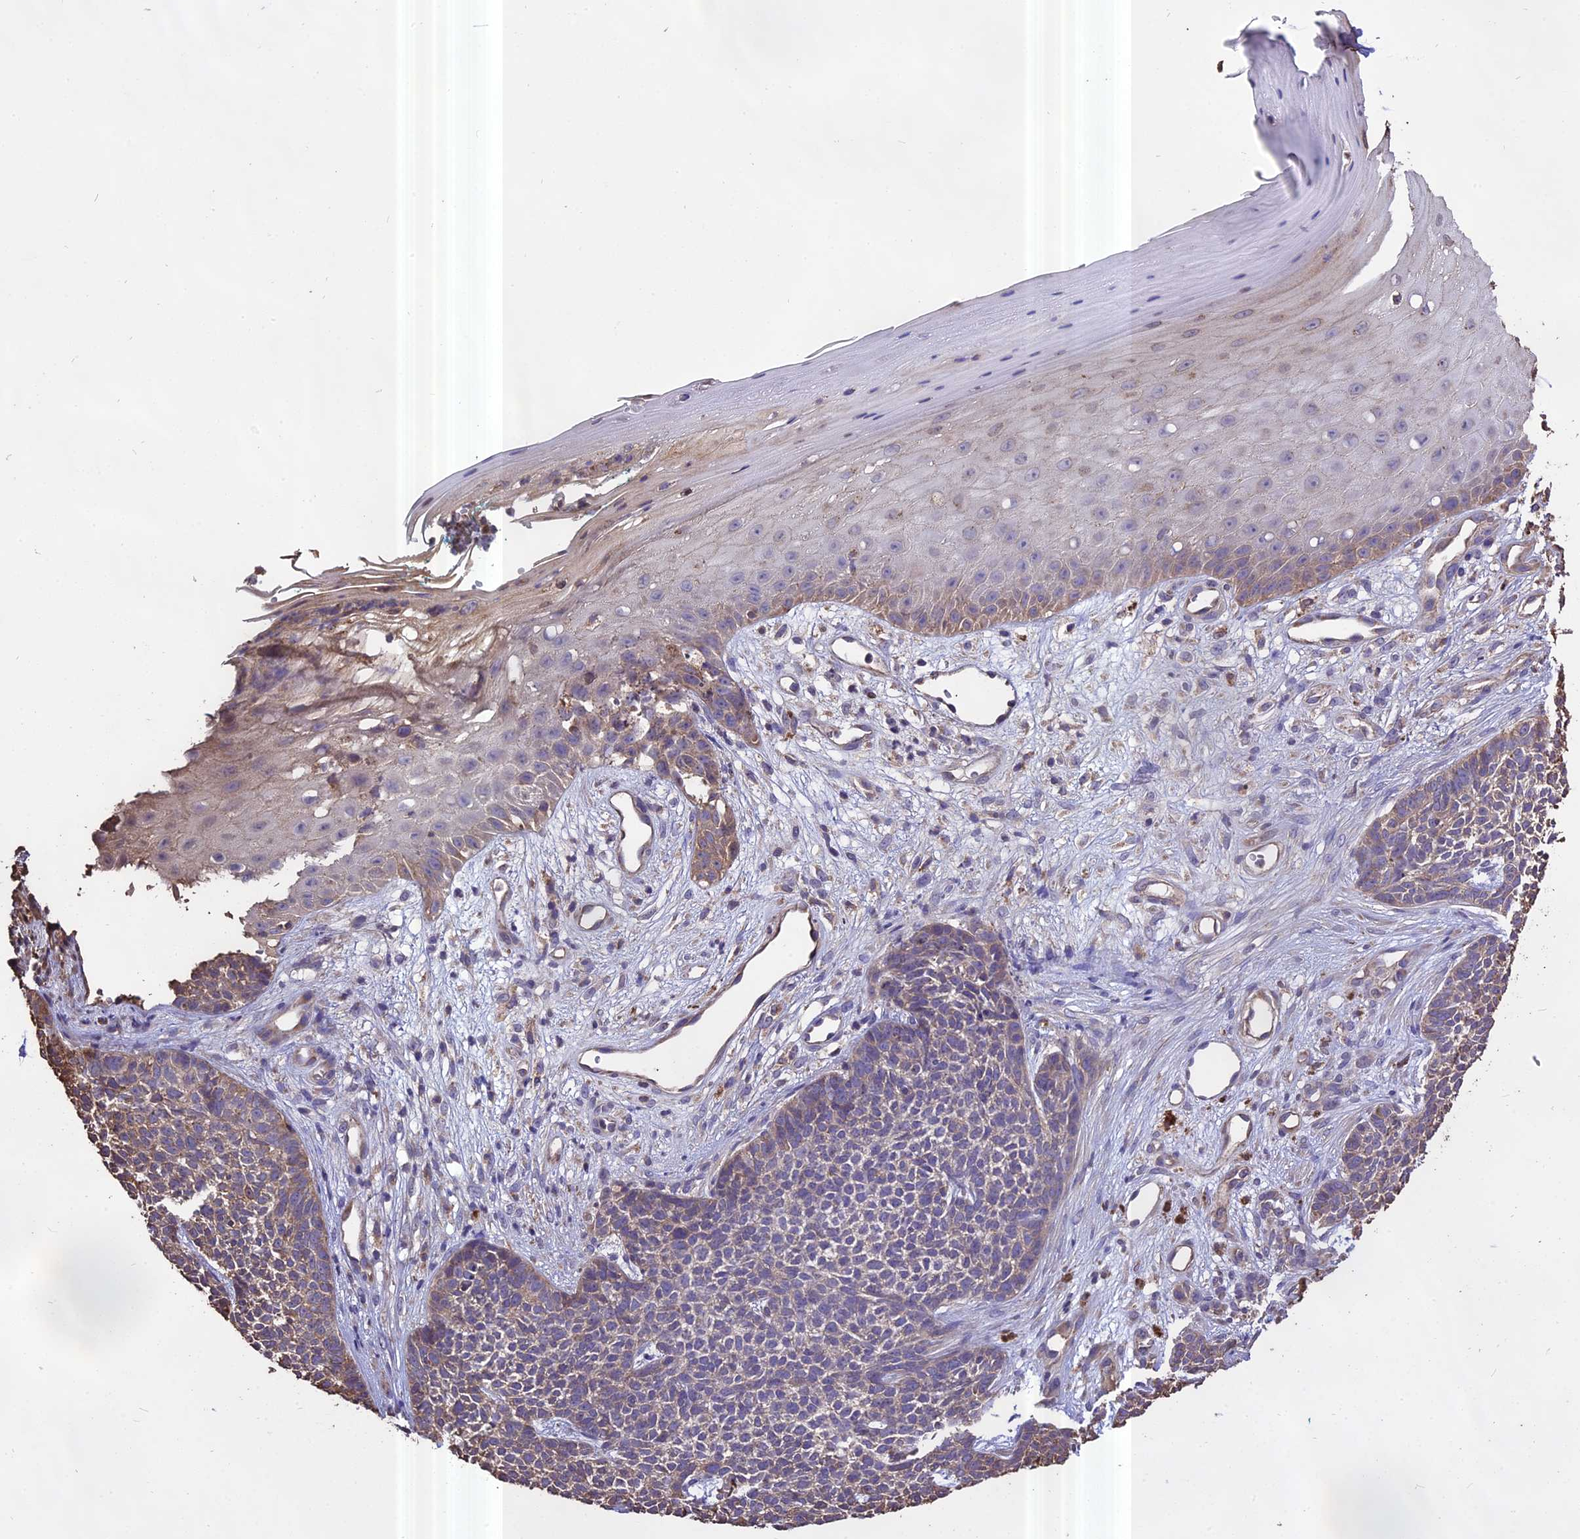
{"staining": {"intensity": "negative", "quantity": "none", "location": "none"}, "tissue": "skin cancer", "cell_type": "Tumor cells", "image_type": "cancer", "snomed": [{"axis": "morphology", "description": "Basal cell carcinoma"}, {"axis": "topography", "description": "Skin"}], "caption": "Immunohistochemistry of human skin basal cell carcinoma exhibits no staining in tumor cells.", "gene": "PGPEP1L", "patient": {"sex": "female", "age": 84}}